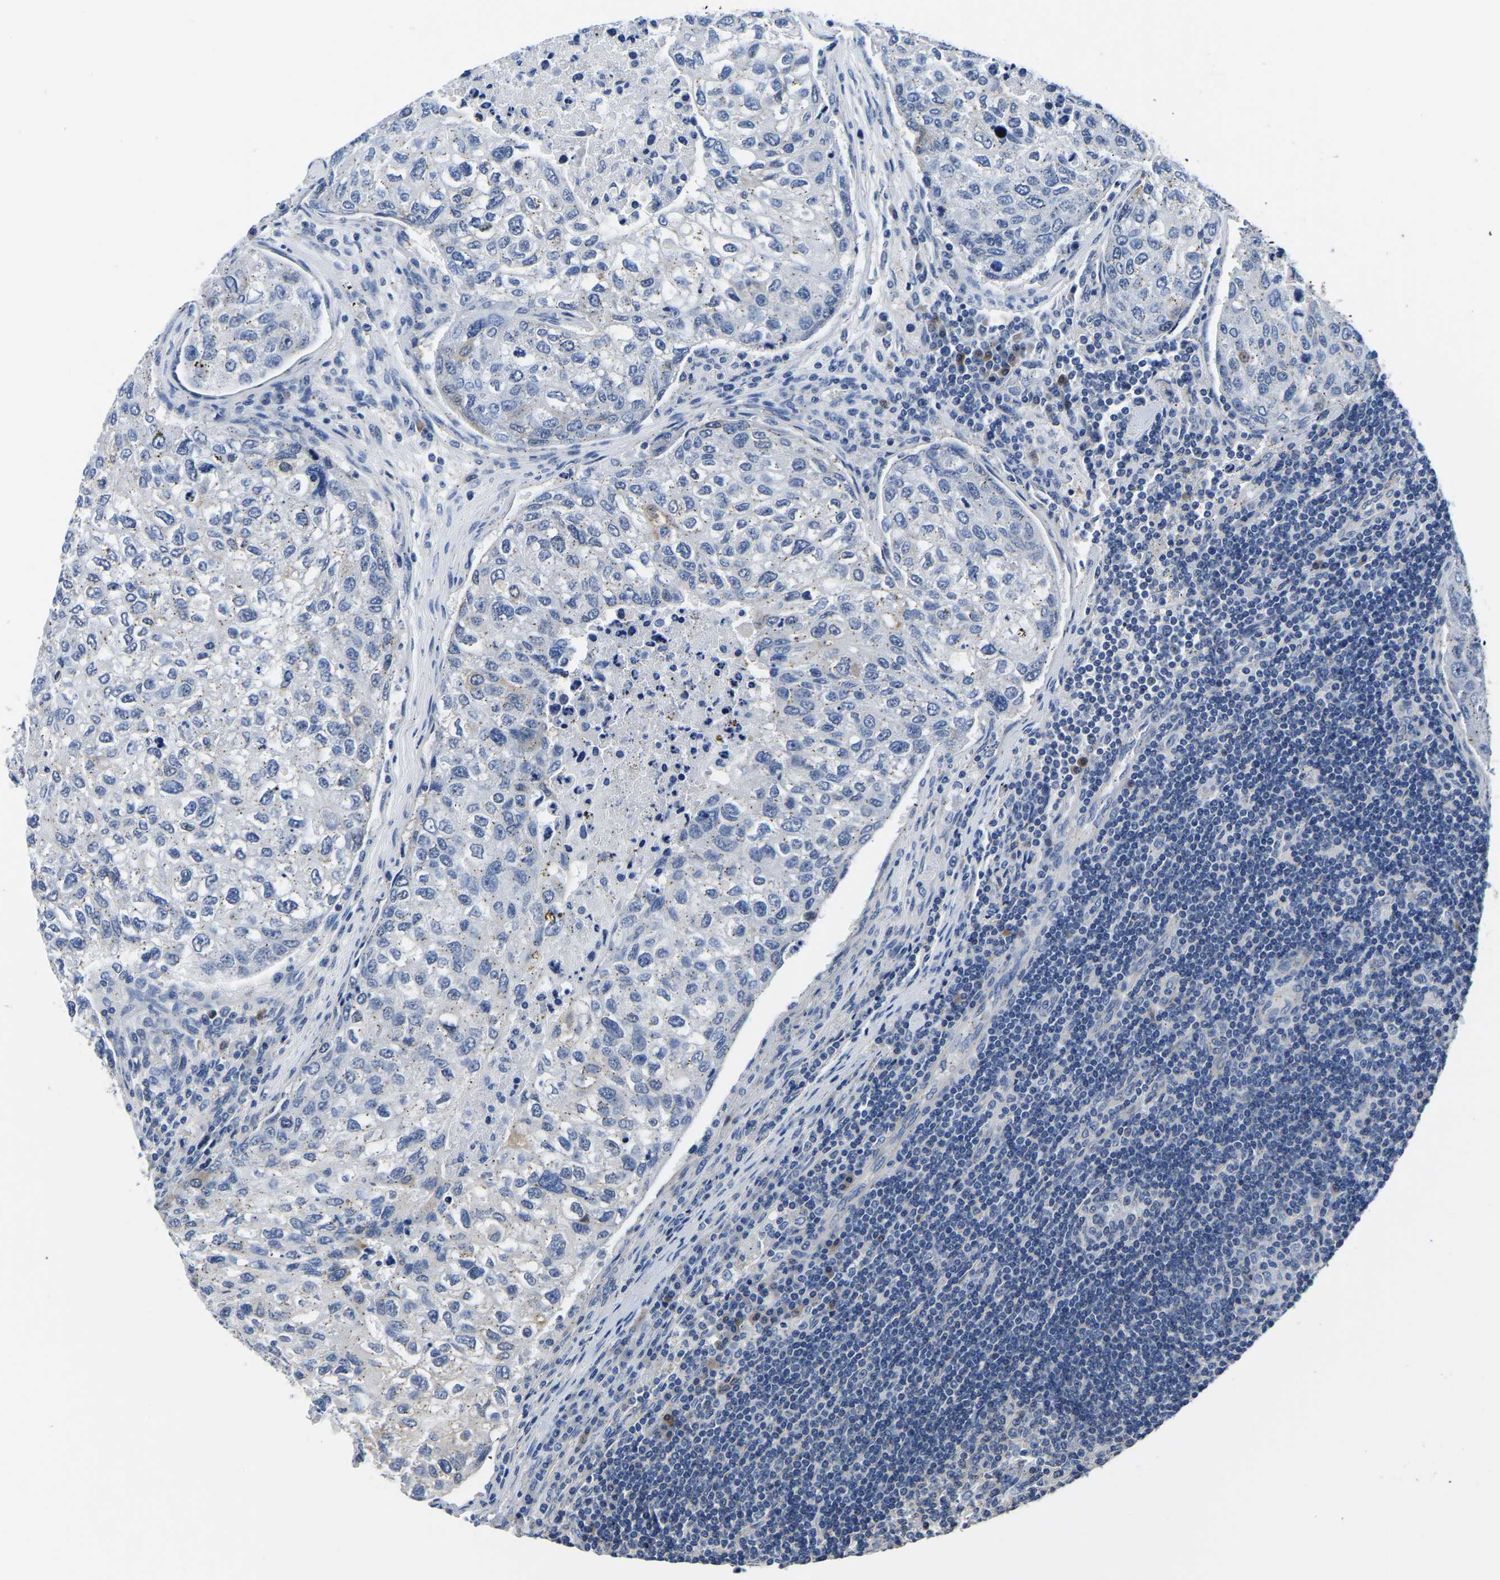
{"staining": {"intensity": "negative", "quantity": "none", "location": "none"}, "tissue": "urothelial cancer", "cell_type": "Tumor cells", "image_type": "cancer", "snomed": [{"axis": "morphology", "description": "Urothelial carcinoma, High grade"}, {"axis": "topography", "description": "Lymph node"}, {"axis": "topography", "description": "Urinary bladder"}], "caption": "An immunohistochemistry micrograph of urothelial cancer is shown. There is no staining in tumor cells of urothelial cancer. (DAB immunohistochemistry (IHC) visualized using brightfield microscopy, high magnification).", "gene": "TFG", "patient": {"sex": "male", "age": 51}}